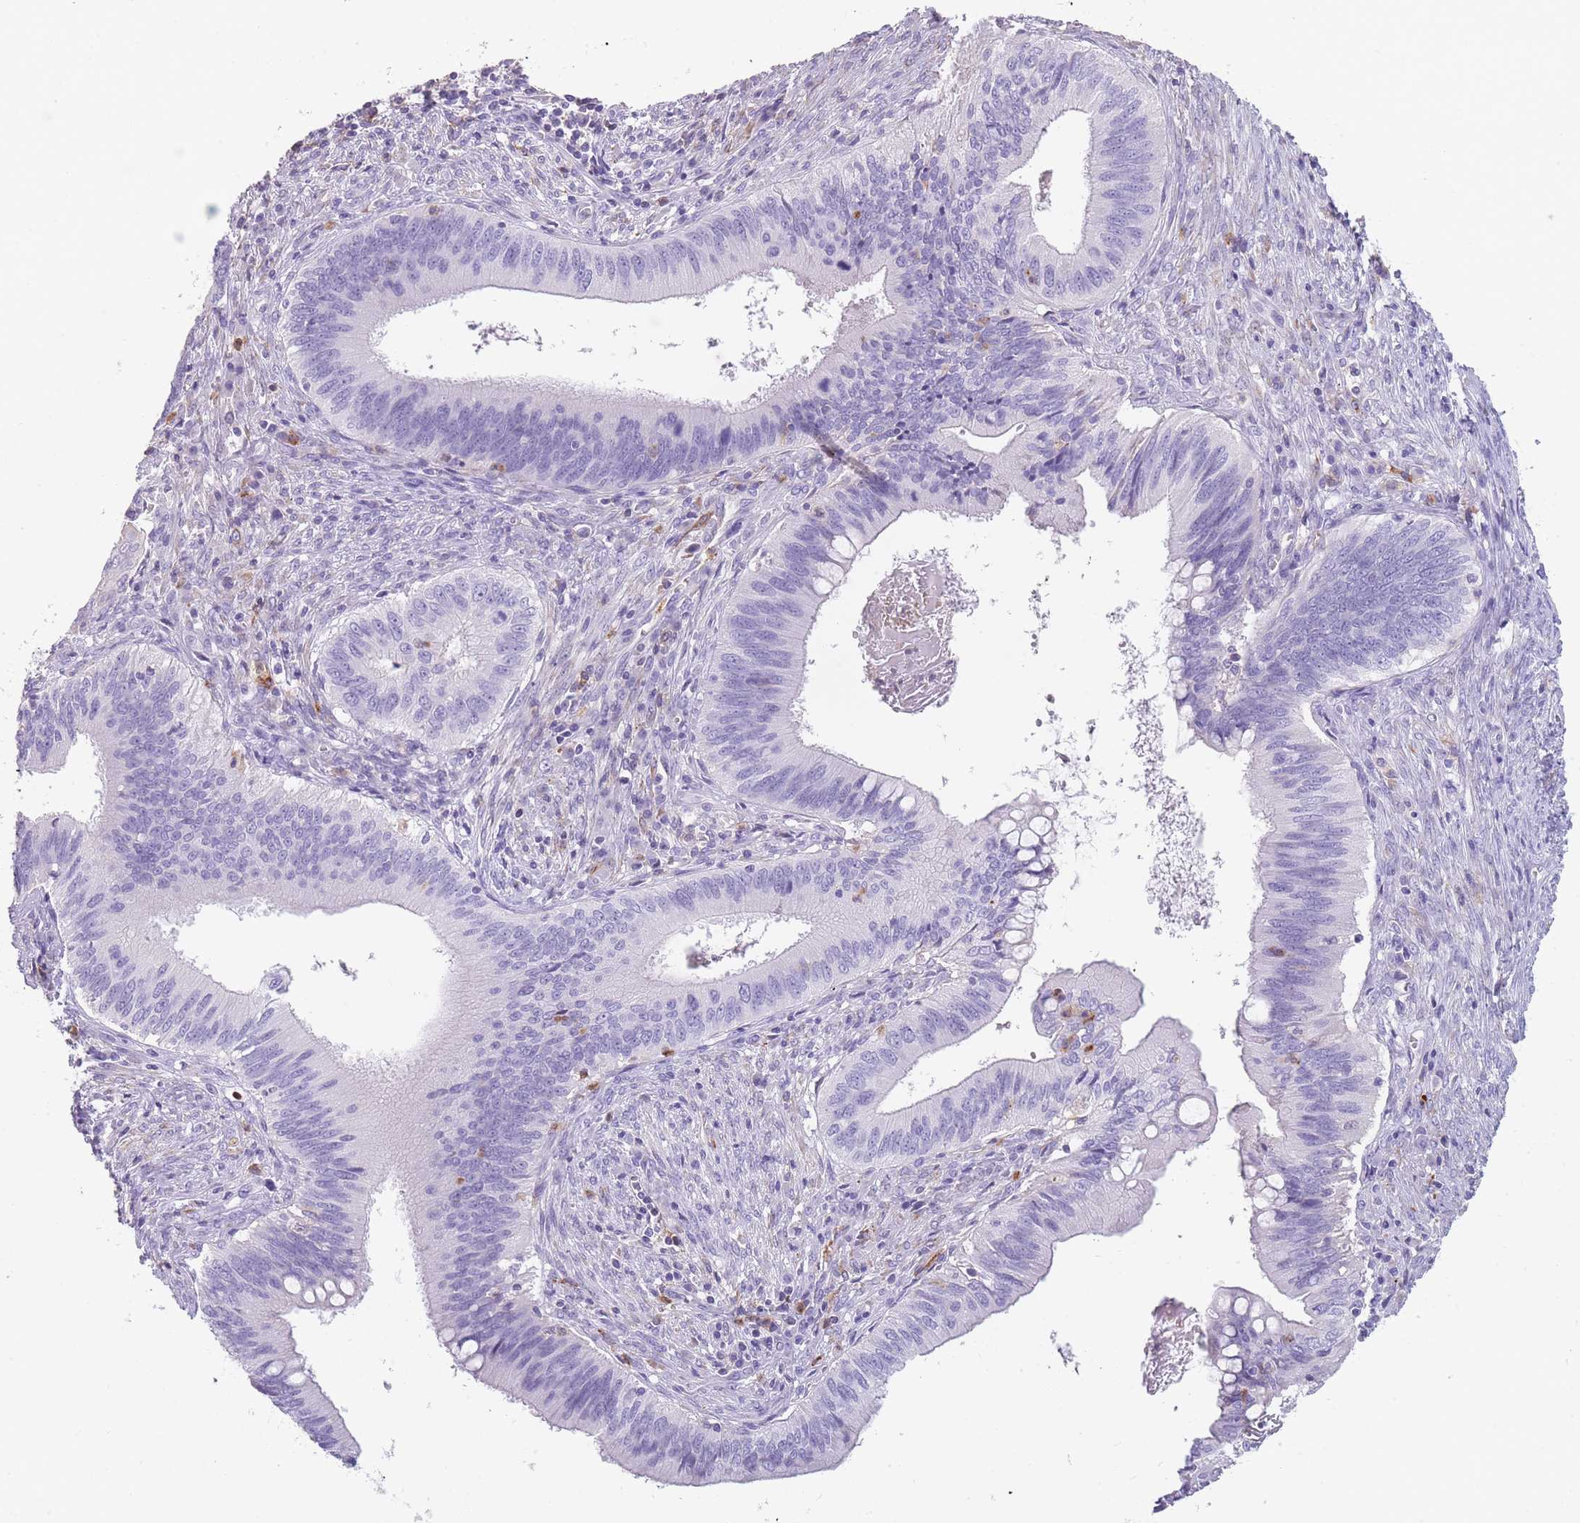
{"staining": {"intensity": "negative", "quantity": "none", "location": "none"}, "tissue": "cervical cancer", "cell_type": "Tumor cells", "image_type": "cancer", "snomed": [{"axis": "morphology", "description": "Adenocarcinoma, NOS"}, {"axis": "topography", "description": "Cervix"}], "caption": "Immunohistochemistry (IHC) of cervical cancer (adenocarcinoma) demonstrates no staining in tumor cells.", "gene": "CR1L", "patient": {"sex": "female", "age": 42}}